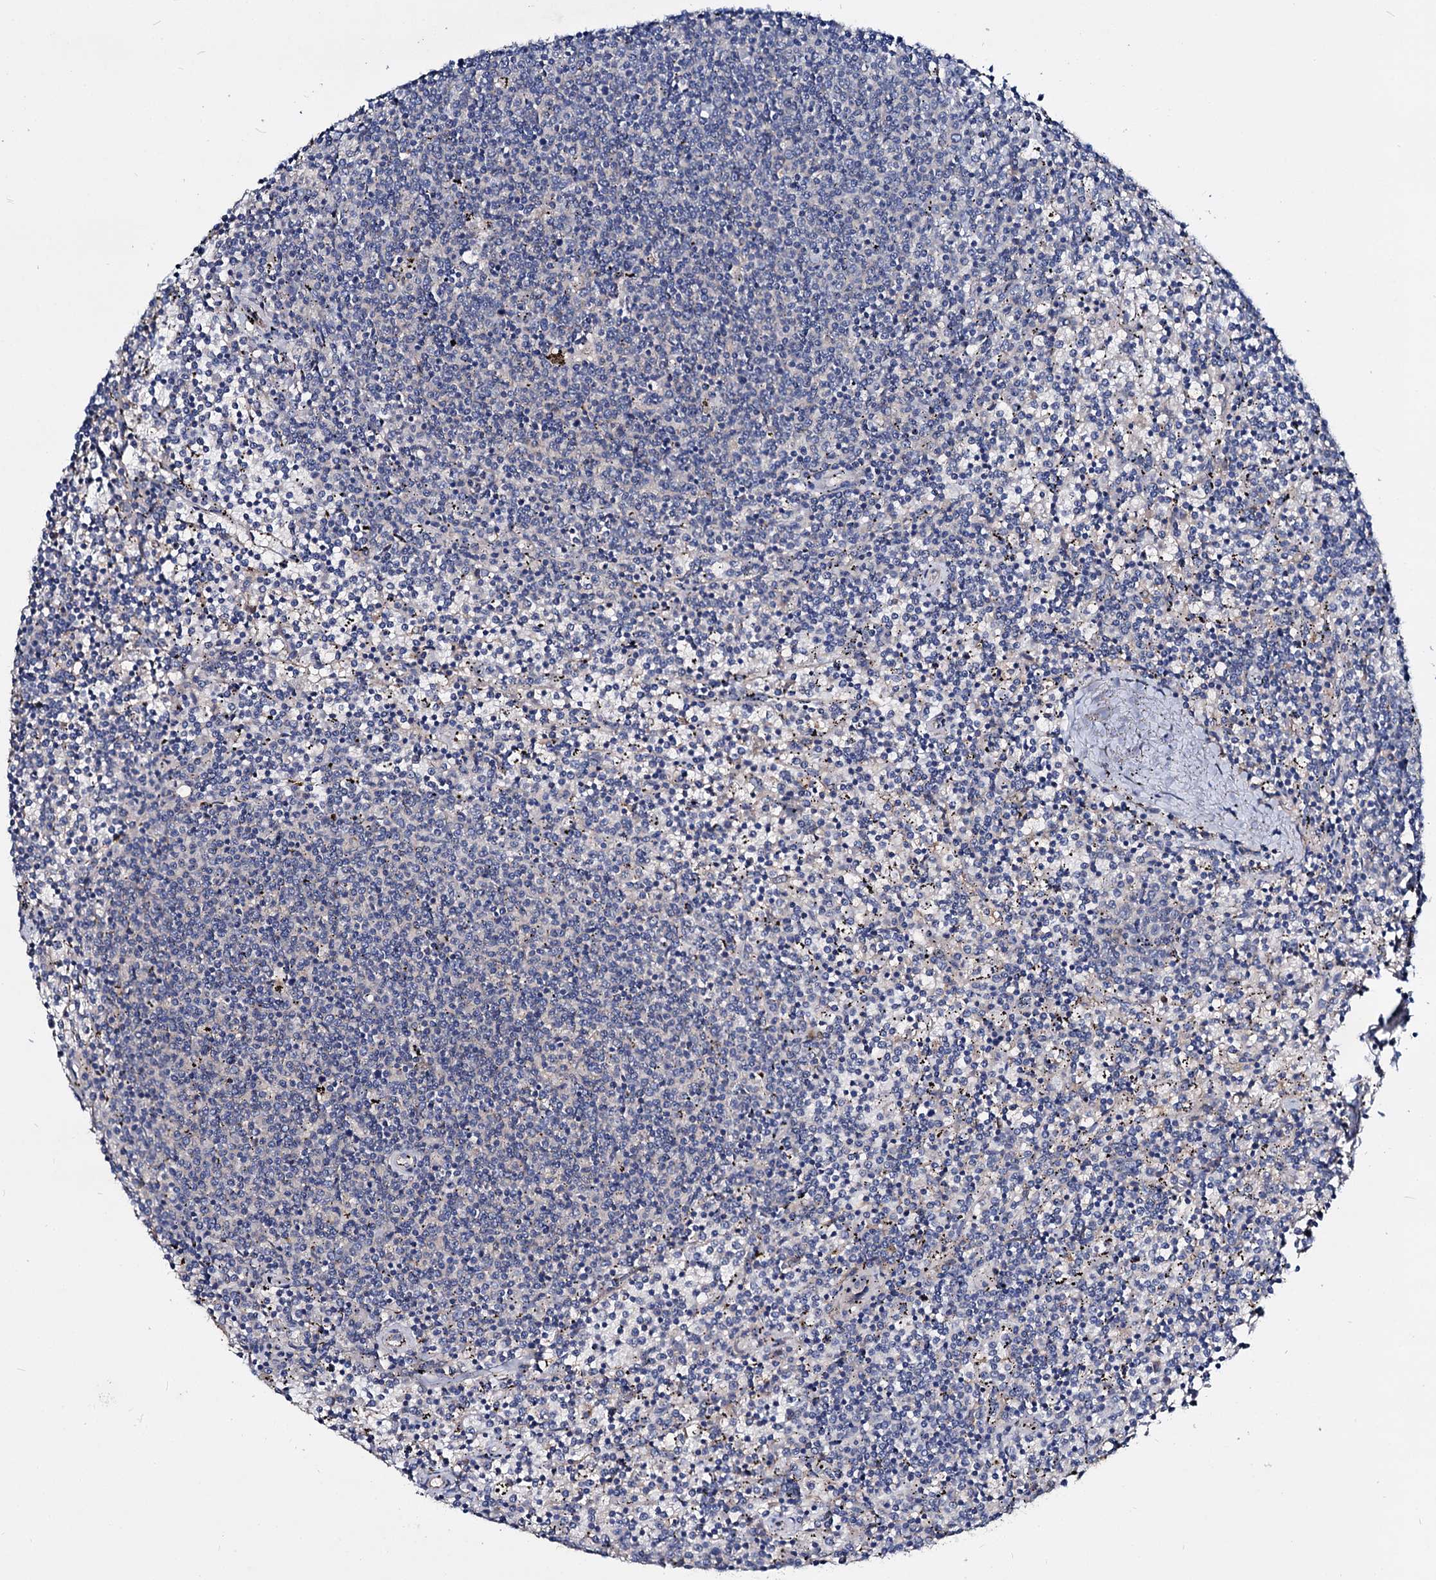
{"staining": {"intensity": "negative", "quantity": "none", "location": "none"}, "tissue": "lymphoma", "cell_type": "Tumor cells", "image_type": "cancer", "snomed": [{"axis": "morphology", "description": "Malignant lymphoma, non-Hodgkin's type, Low grade"}, {"axis": "topography", "description": "Spleen"}], "caption": "High magnification brightfield microscopy of low-grade malignant lymphoma, non-Hodgkin's type stained with DAB (3,3'-diaminobenzidine) (brown) and counterstained with hematoxylin (blue): tumor cells show no significant staining.", "gene": "ACY3", "patient": {"sex": "female", "age": 50}}